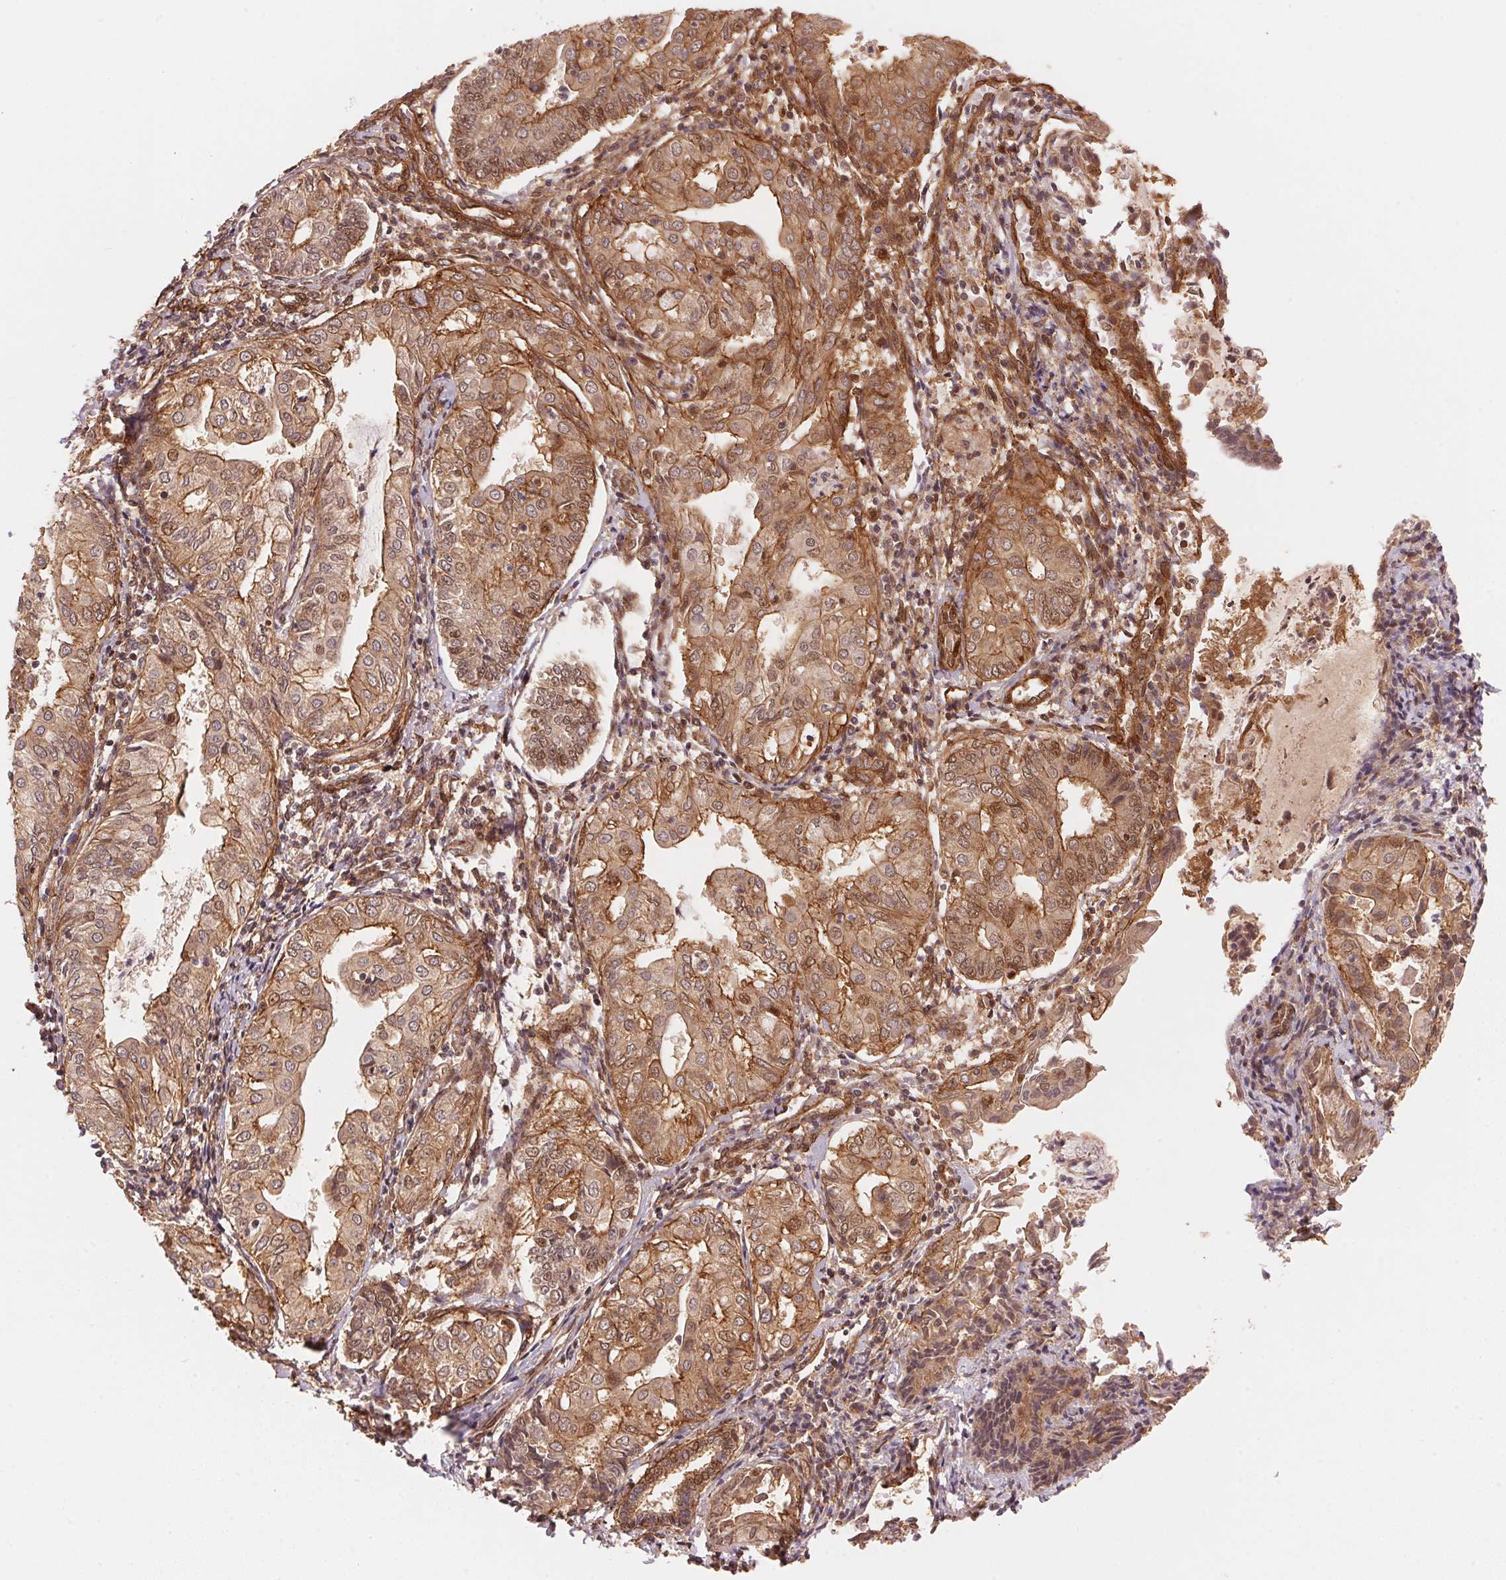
{"staining": {"intensity": "moderate", "quantity": ">75%", "location": "cytoplasmic/membranous,nuclear"}, "tissue": "endometrial cancer", "cell_type": "Tumor cells", "image_type": "cancer", "snomed": [{"axis": "morphology", "description": "Adenocarcinoma, NOS"}, {"axis": "topography", "description": "Endometrium"}], "caption": "DAB immunohistochemical staining of endometrial cancer (adenocarcinoma) reveals moderate cytoplasmic/membranous and nuclear protein positivity in about >75% of tumor cells. (Stains: DAB in brown, nuclei in blue, Microscopy: brightfield microscopy at high magnification).", "gene": "TNIP2", "patient": {"sex": "female", "age": 68}}